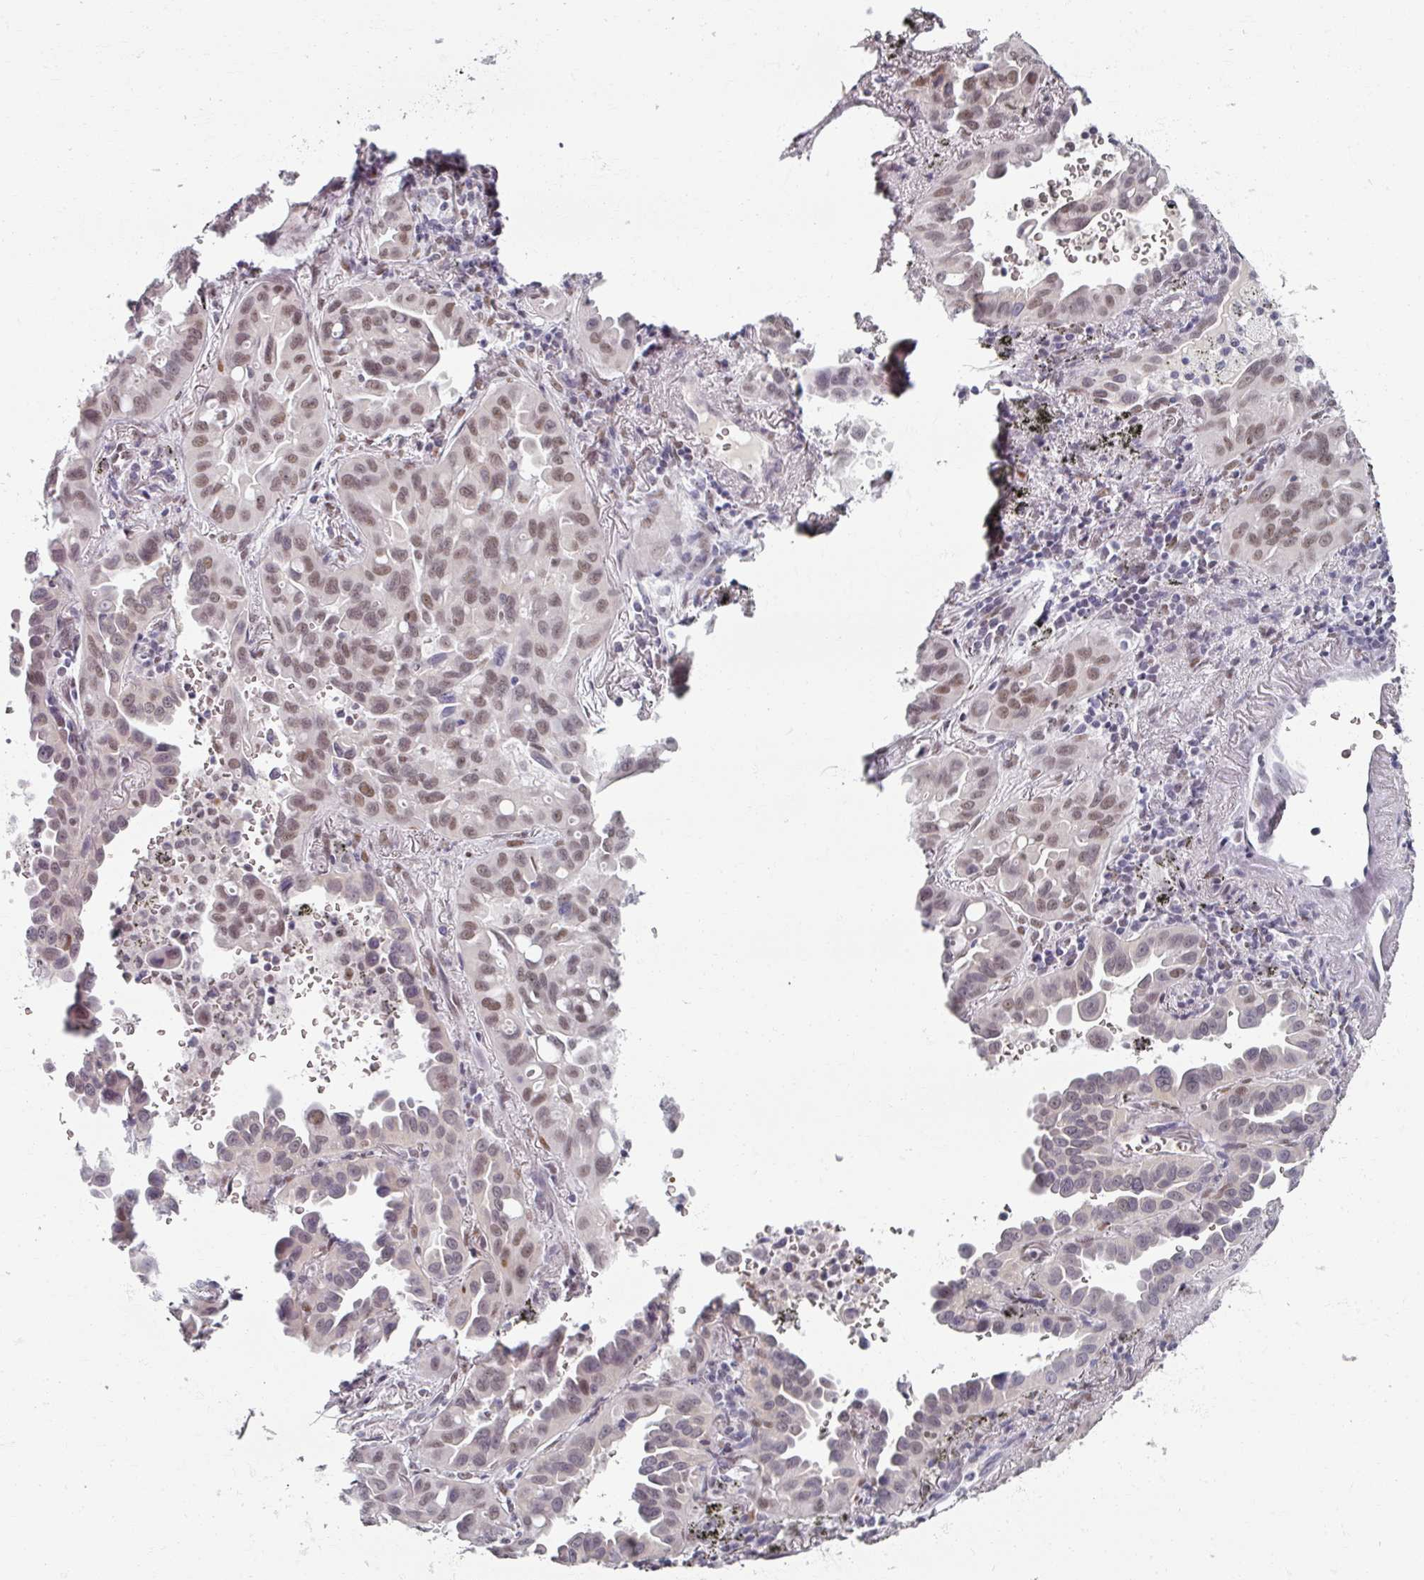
{"staining": {"intensity": "moderate", "quantity": ">75%", "location": "nuclear"}, "tissue": "lung cancer", "cell_type": "Tumor cells", "image_type": "cancer", "snomed": [{"axis": "morphology", "description": "Adenocarcinoma, NOS"}, {"axis": "topography", "description": "Lung"}], "caption": "This is an image of IHC staining of lung cancer, which shows moderate positivity in the nuclear of tumor cells.", "gene": "RIPOR3", "patient": {"sex": "male", "age": 68}}